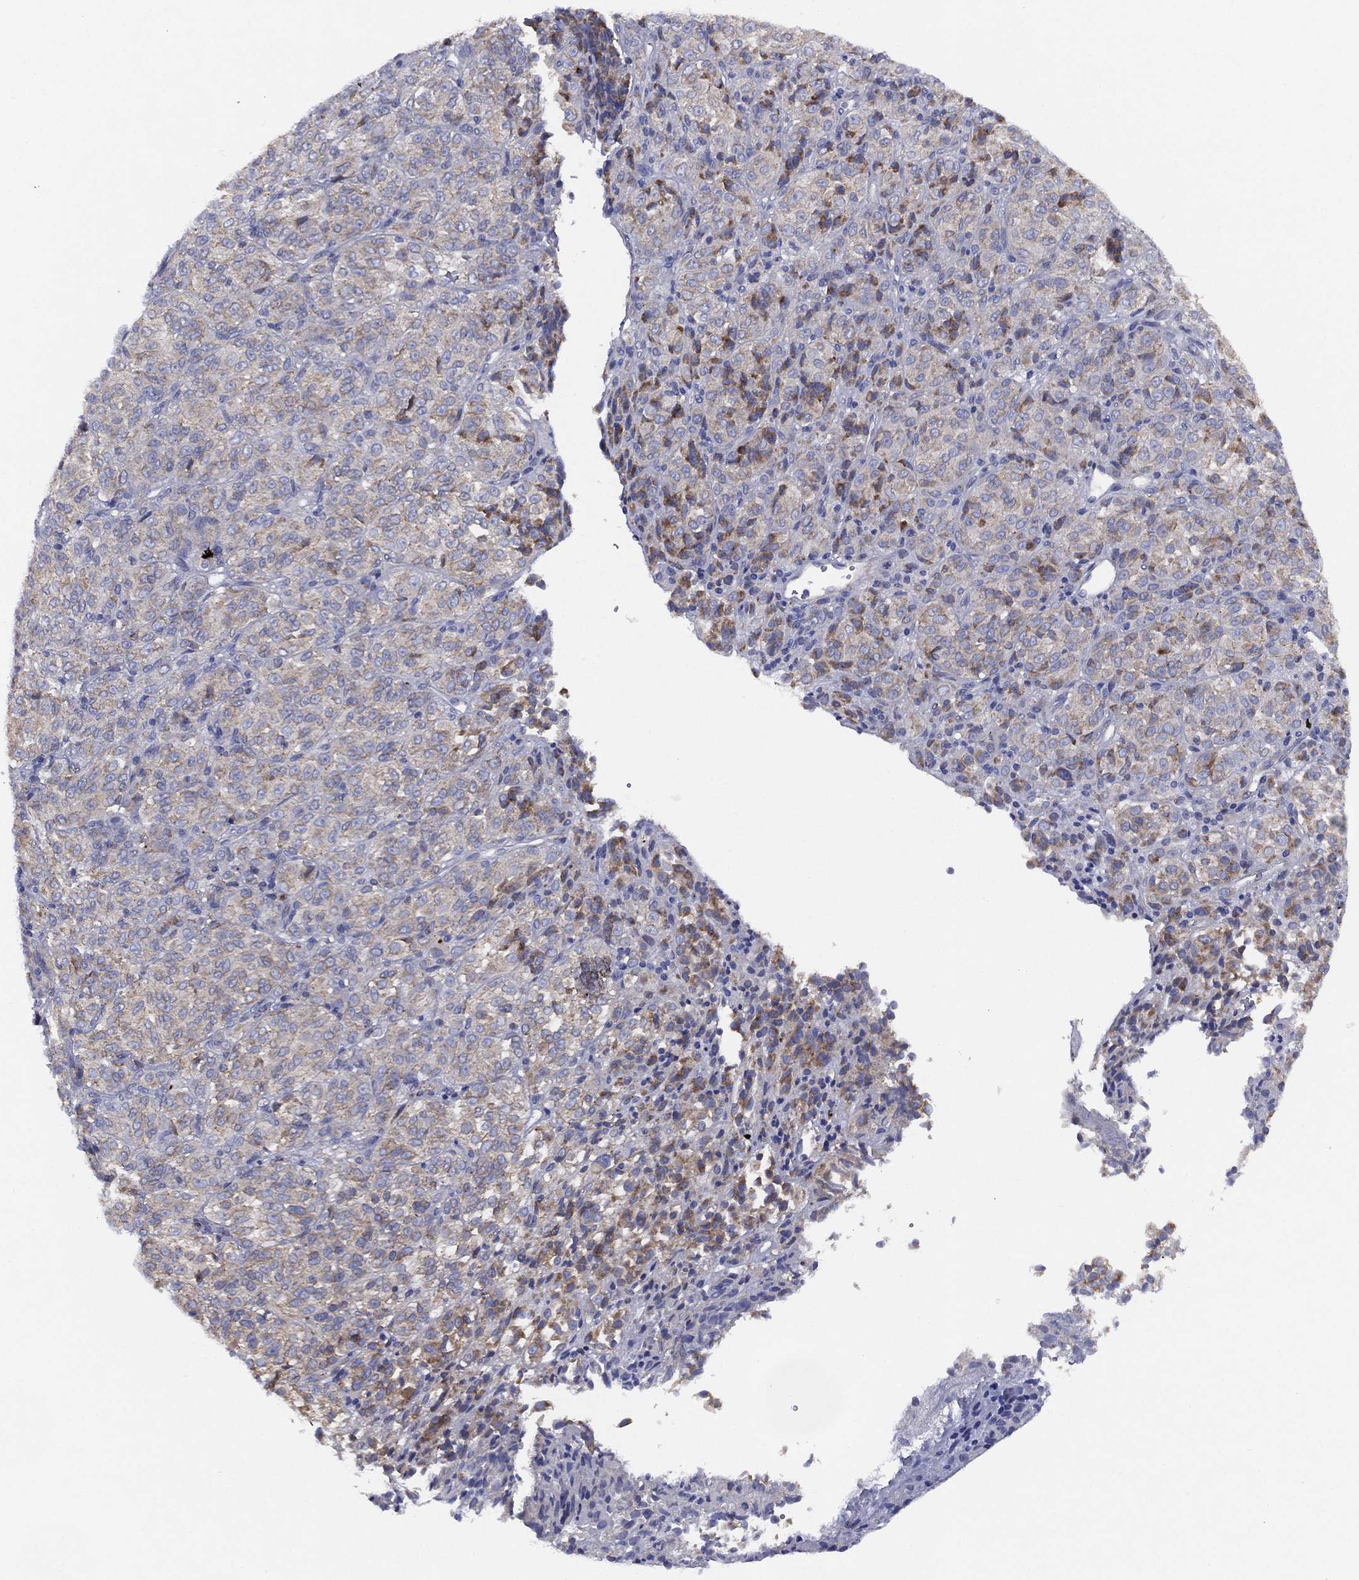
{"staining": {"intensity": "weak", "quantity": "<25%", "location": "cytoplasmic/membranous"}, "tissue": "melanoma", "cell_type": "Tumor cells", "image_type": "cancer", "snomed": [{"axis": "morphology", "description": "Malignant melanoma, Metastatic site"}, {"axis": "topography", "description": "Brain"}], "caption": "Photomicrograph shows no significant protein positivity in tumor cells of melanoma.", "gene": "ZNF223", "patient": {"sex": "female", "age": 56}}